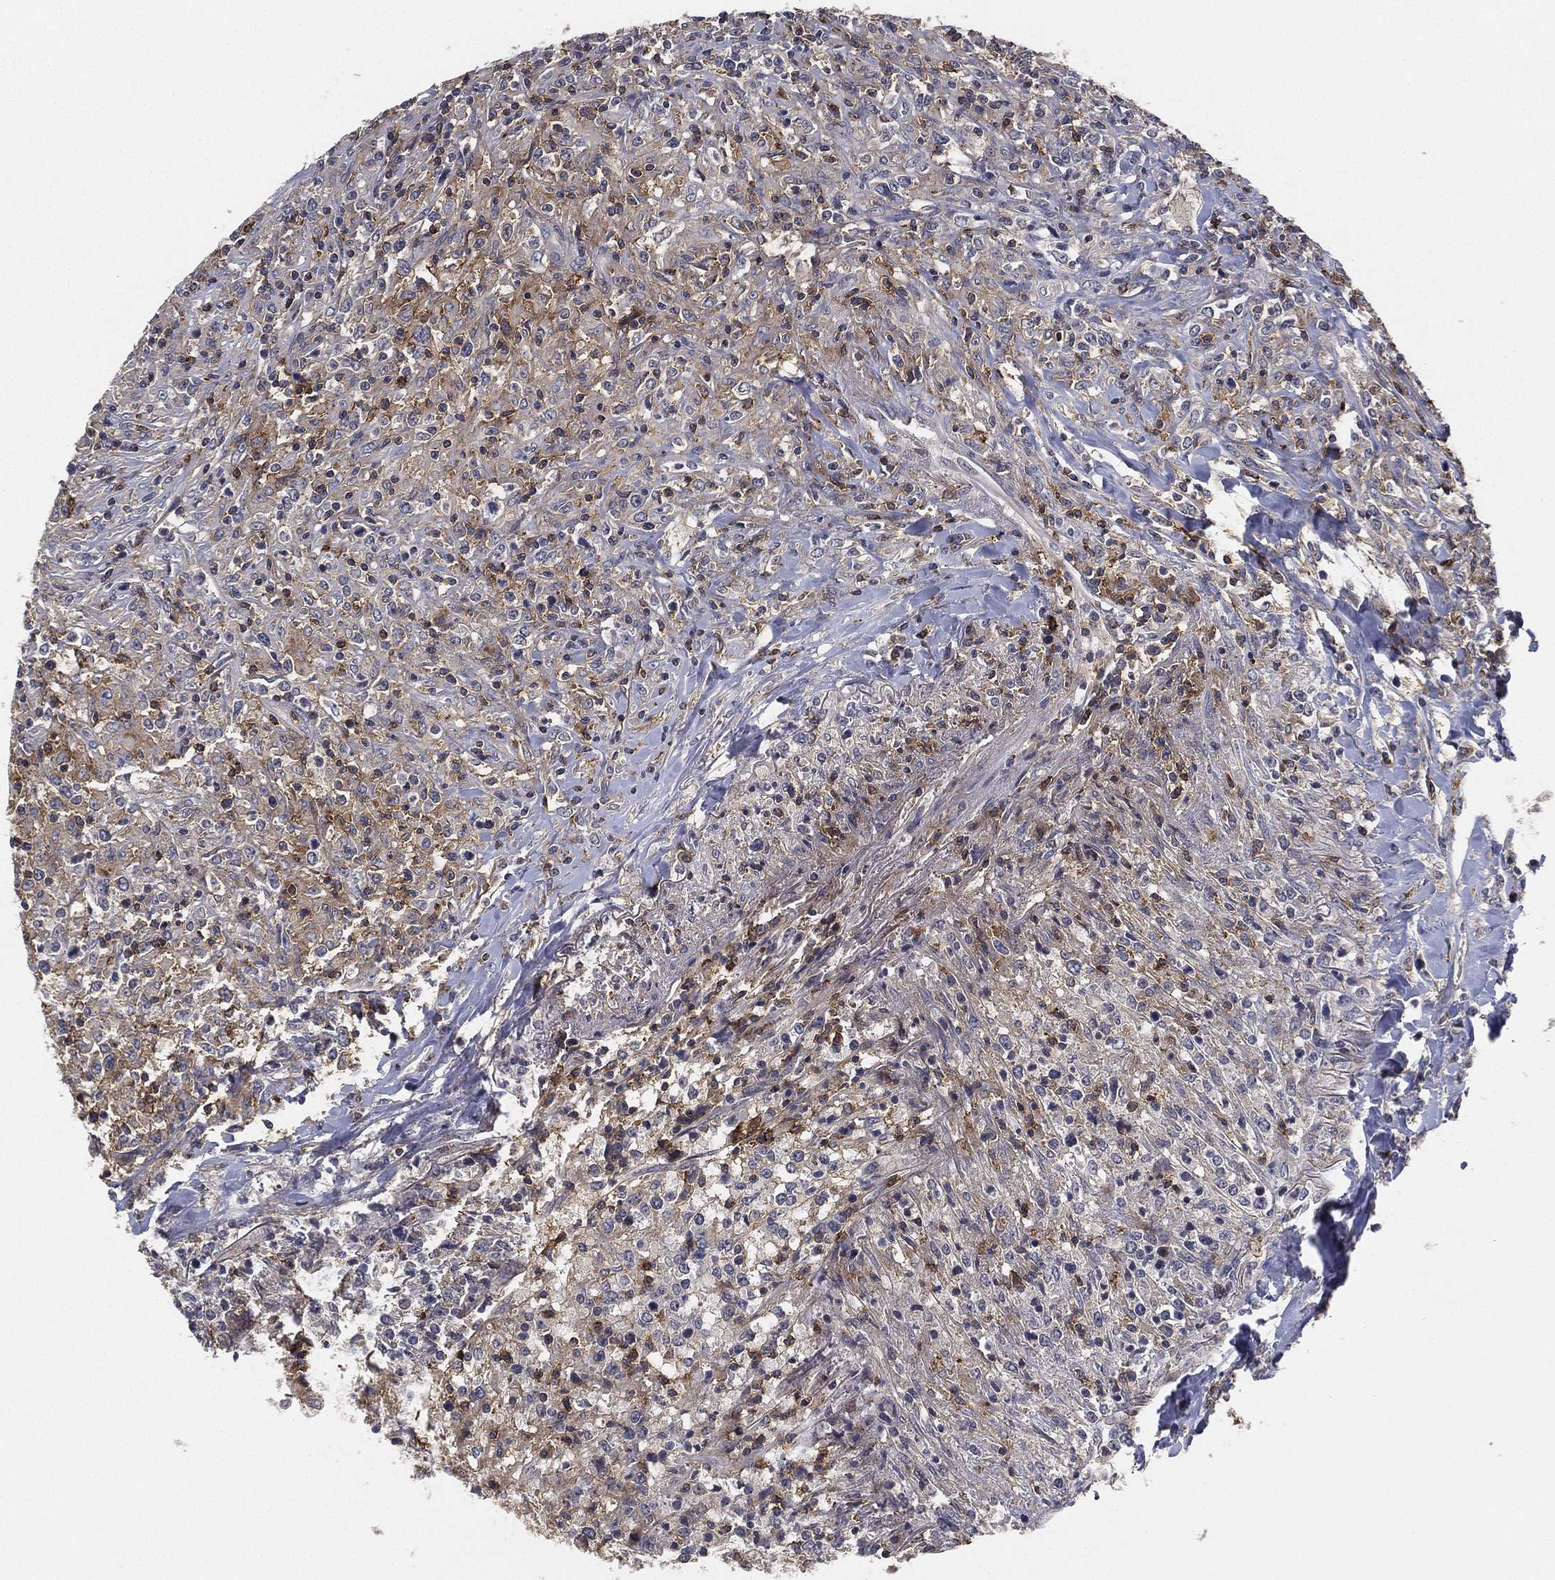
{"staining": {"intensity": "negative", "quantity": "none", "location": "none"}, "tissue": "lymphoma", "cell_type": "Tumor cells", "image_type": "cancer", "snomed": [{"axis": "morphology", "description": "Malignant lymphoma, non-Hodgkin's type, High grade"}, {"axis": "topography", "description": "Lung"}], "caption": "There is no significant positivity in tumor cells of lymphoma.", "gene": "CFAP251", "patient": {"sex": "male", "age": 79}}